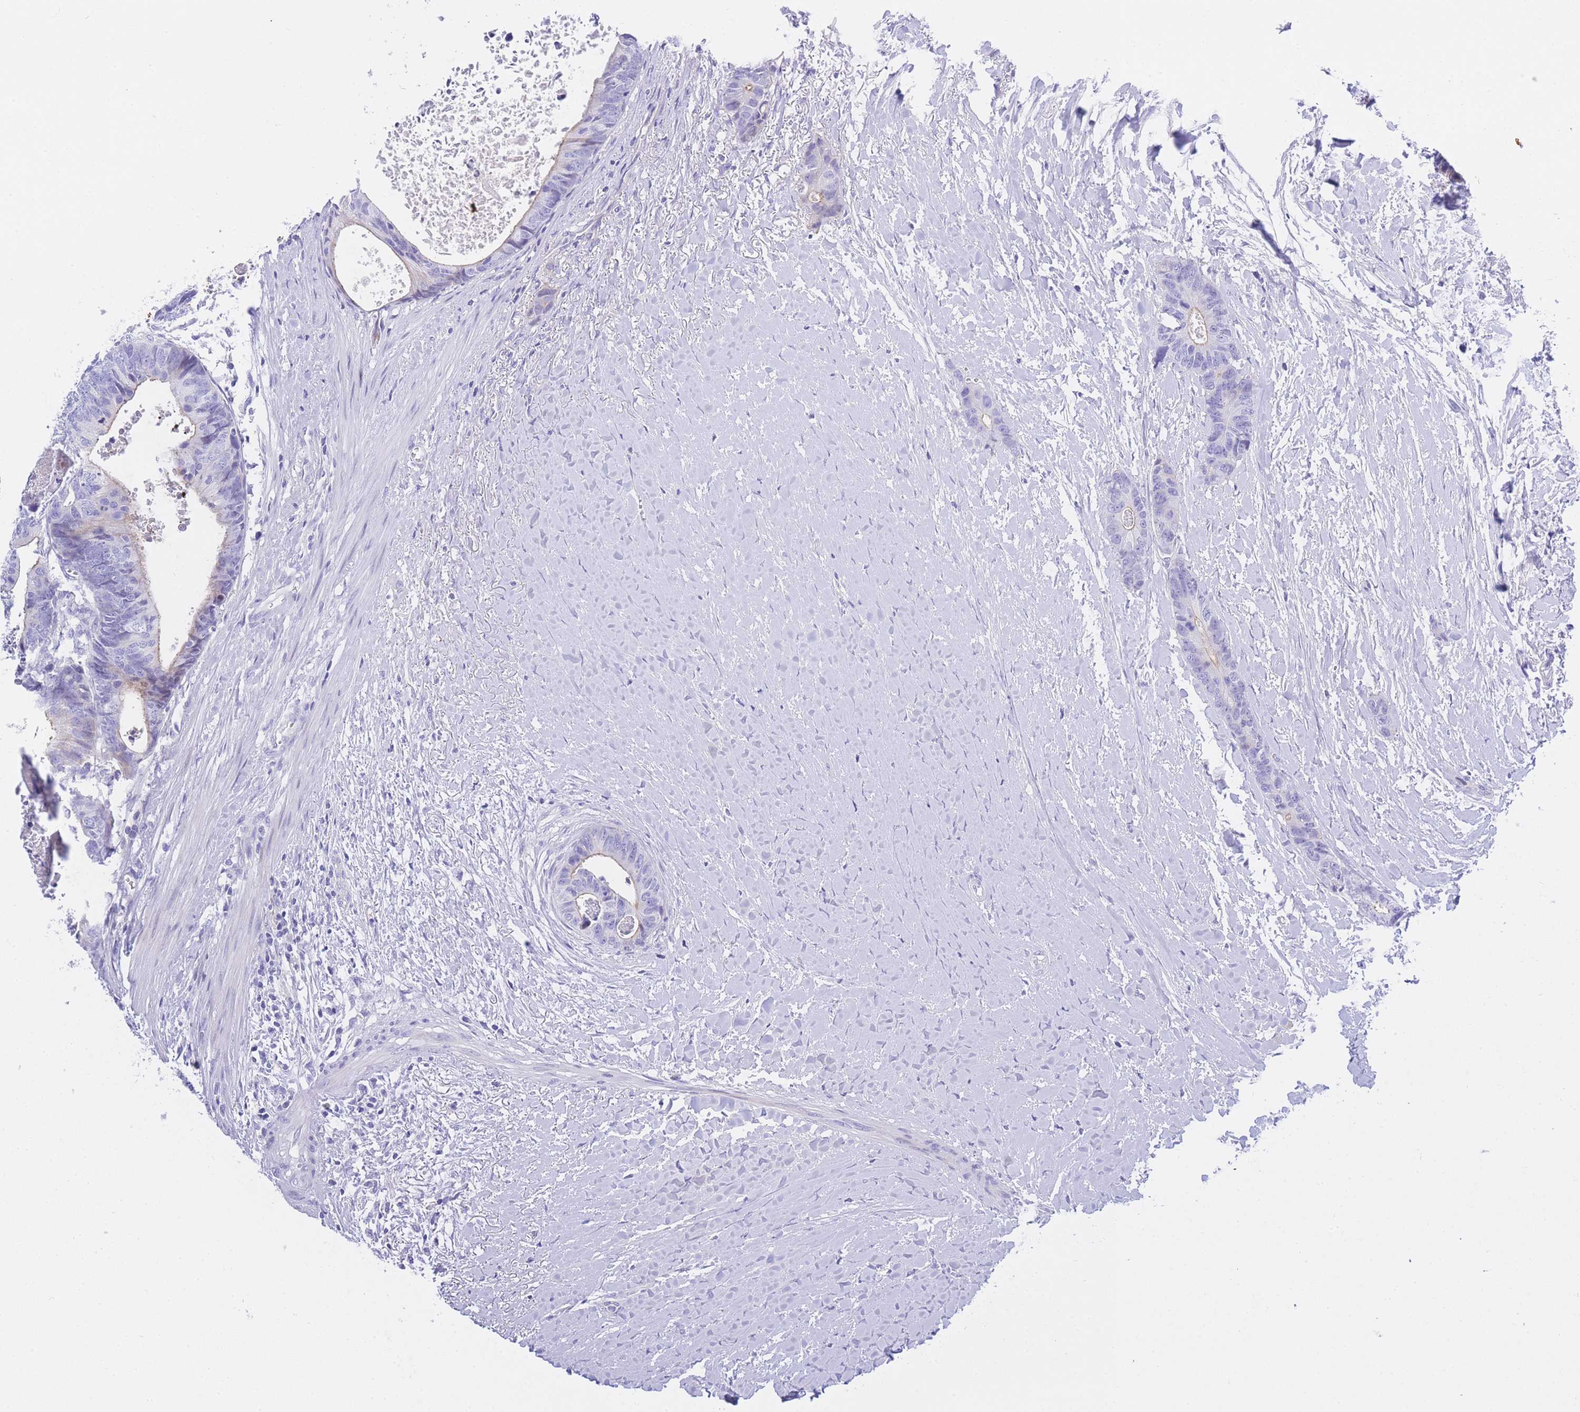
{"staining": {"intensity": "moderate", "quantity": "<25%", "location": "cytoplasmic/membranous"}, "tissue": "colorectal cancer", "cell_type": "Tumor cells", "image_type": "cancer", "snomed": [{"axis": "morphology", "description": "Adenocarcinoma, NOS"}, {"axis": "topography", "description": "Colon"}], "caption": "Brown immunohistochemical staining in adenocarcinoma (colorectal) displays moderate cytoplasmic/membranous expression in approximately <25% of tumor cells.", "gene": "TIFAB", "patient": {"sex": "female", "age": 57}}